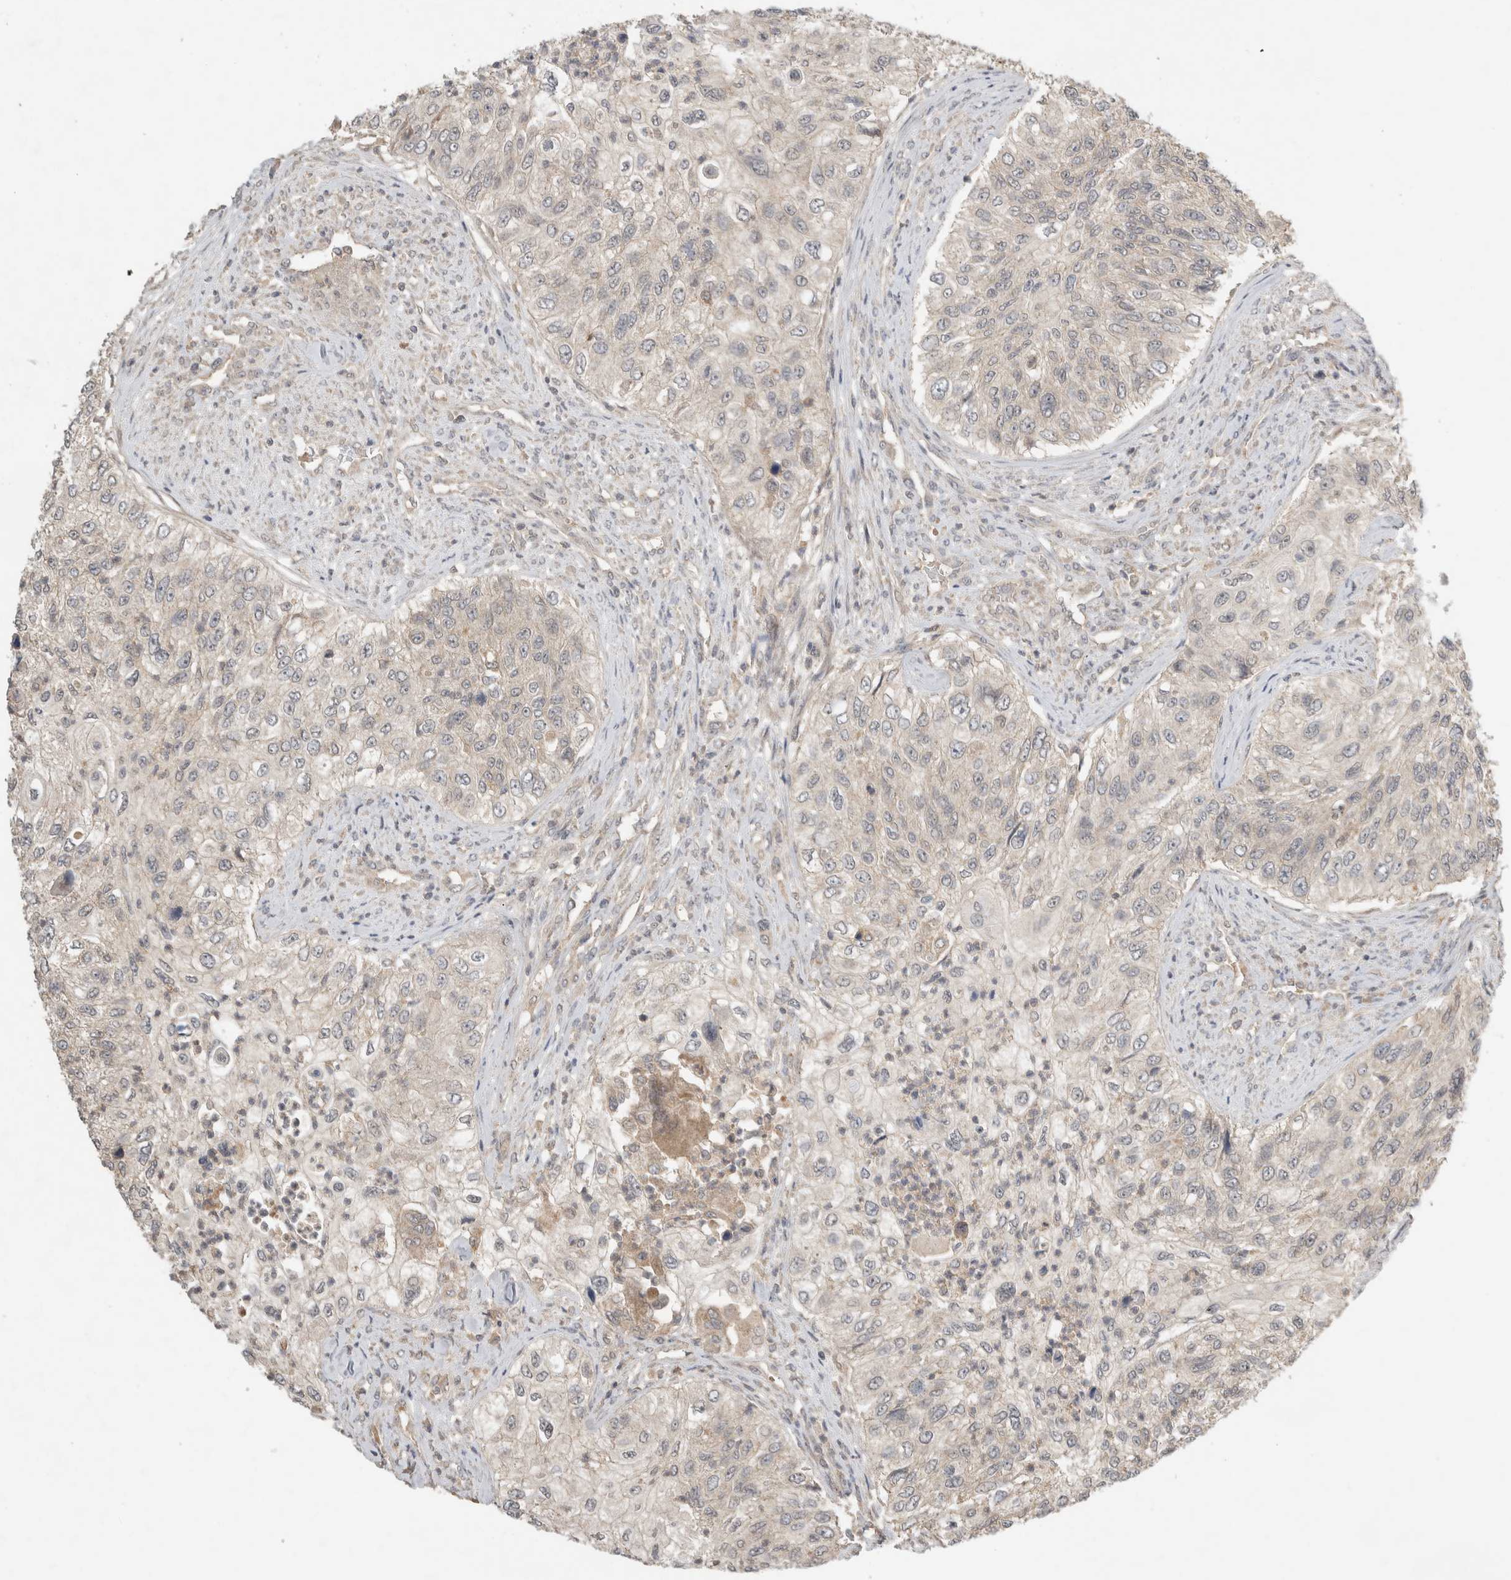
{"staining": {"intensity": "weak", "quantity": "<25%", "location": "cytoplasmic/membranous"}, "tissue": "urothelial cancer", "cell_type": "Tumor cells", "image_type": "cancer", "snomed": [{"axis": "morphology", "description": "Urothelial carcinoma, High grade"}, {"axis": "topography", "description": "Urinary bladder"}], "caption": "IHC micrograph of human urothelial cancer stained for a protein (brown), which reveals no expression in tumor cells.", "gene": "LOXL2", "patient": {"sex": "female", "age": 60}}